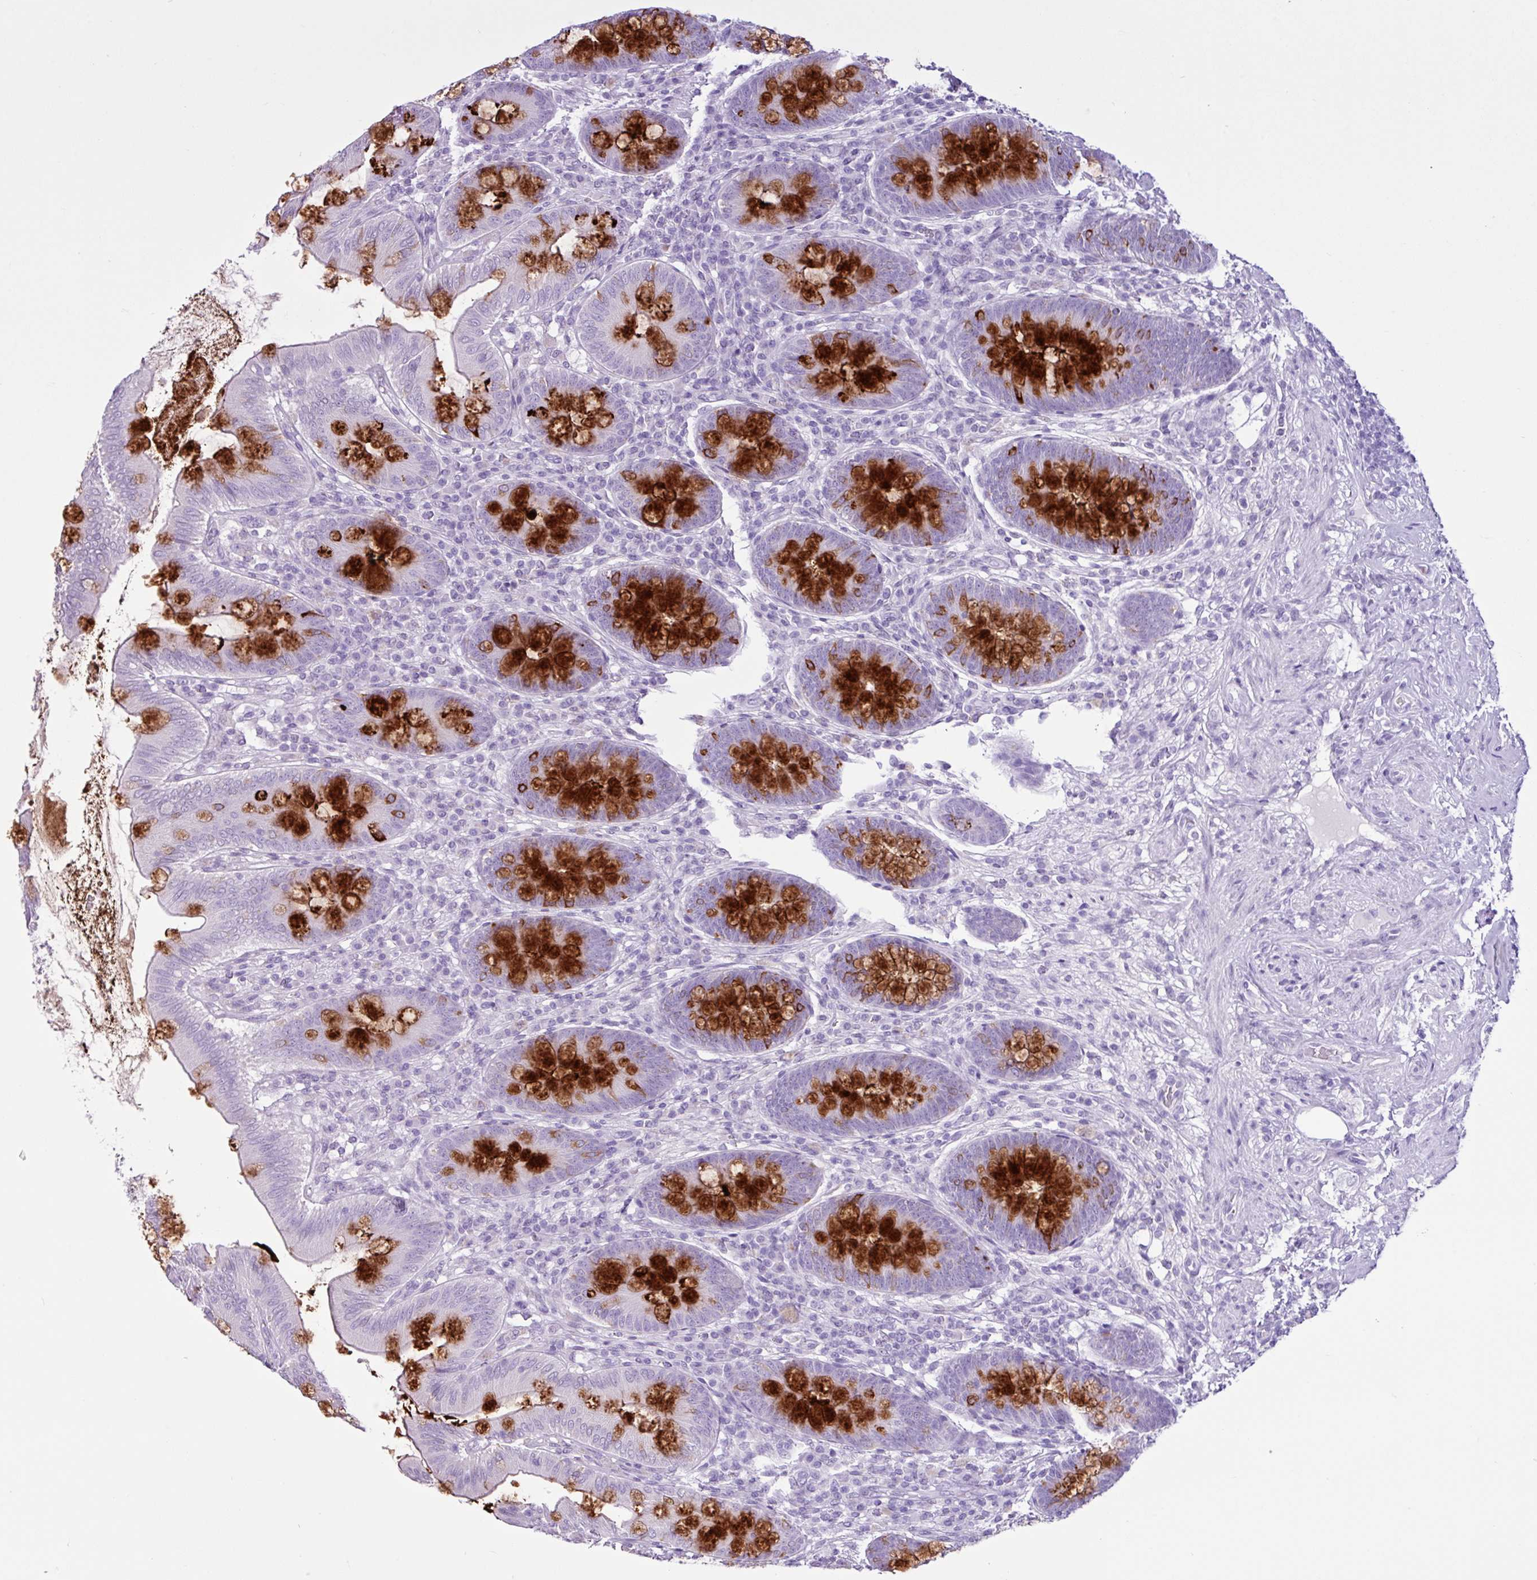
{"staining": {"intensity": "strong", "quantity": "25%-75%", "location": "cytoplasmic/membranous"}, "tissue": "appendix", "cell_type": "Glandular cells", "image_type": "normal", "snomed": [{"axis": "morphology", "description": "Normal tissue, NOS"}, {"axis": "topography", "description": "Appendix"}], "caption": "Immunohistochemical staining of benign human appendix displays strong cytoplasmic/membranous protein staining in approximately 25%-75% of glandular cells. (DAB = brown stain, brightfield microscopy at high magnification).", "gene": "PGR", "patient": {"sex": "male", "age": 71}}